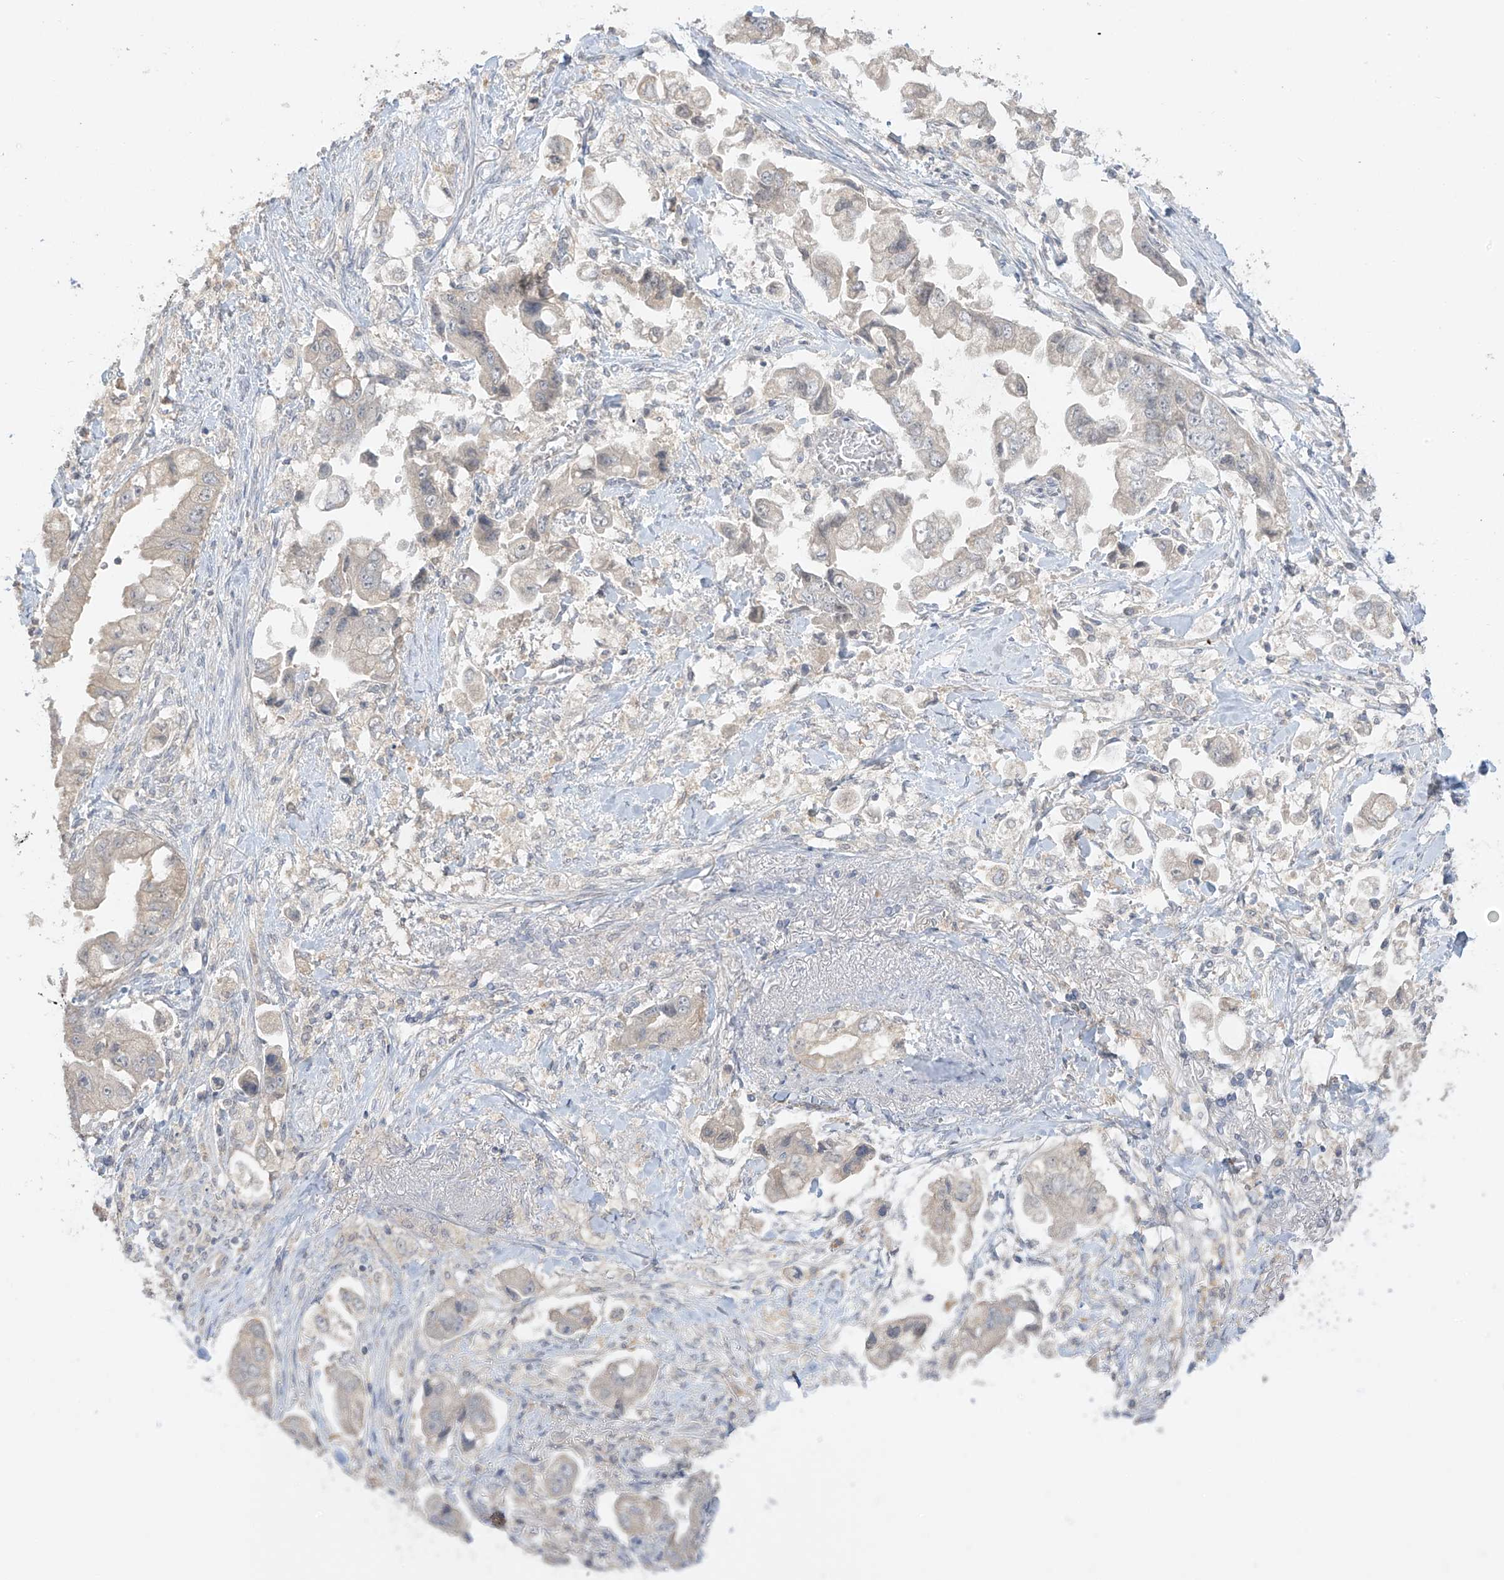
{"staining": {"intensity": "weak", "quantity": "<25%", "location": "cytoplasmic/membranous"}, "tissue": "stomach cancer", "cell_type": "Tumor cells", "image_type": "cancer", "snomed": [{"axis": "morphology", "description": "Adenocarcinoma, NOS"}, {"axis": "topography", "description": "Stomach"}], "caption": "Immunohistochemical staining of stomach cancer shows no significant staining in tumor cells.", "gene": "ANGEL2", "patient": {"sex": "male", "age": 62}}